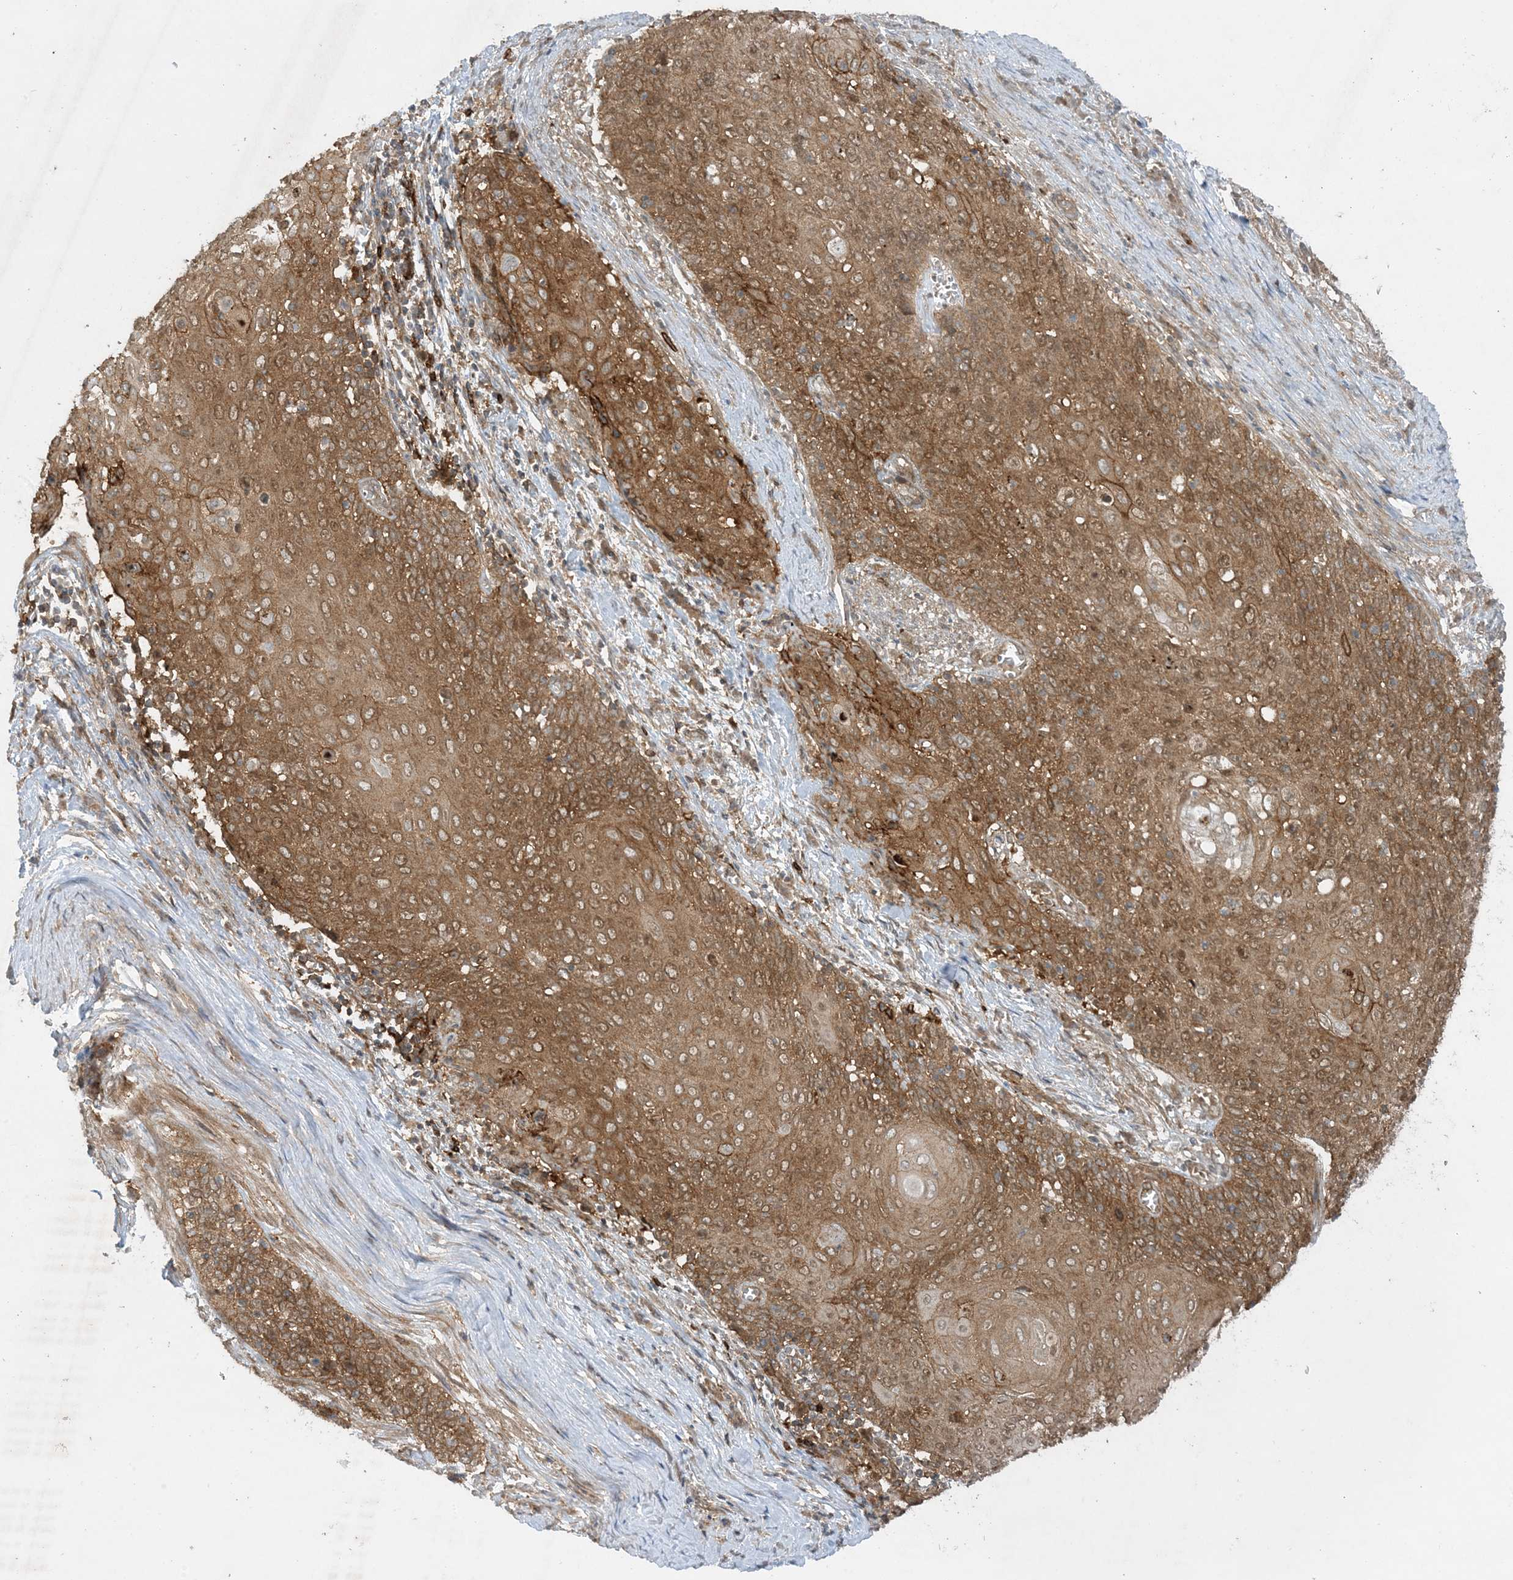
{"staining": {"intensity": "moderate", "quantity": ">75%", "location": "cytoplasmic/membranous,nuclear"}, "tissue": "cervical cancer", "cell_type": "Tumor cells", "image_type": "cancer", "snomed": [{"axis": "morphology", "description": "Squamous cell carcinoma, NOS"}, {"axis": "topography", "description": "Cervix"}], "caption": "IHC (DAB (3,3'-diaminobenzidine)) staining of human cervical cancer (squamous cell carcinoma) shows moderate cytoplasmic/membranous and nuclear protein positivity in about >75% of tumor cells. Using DAB (brown) and hematoxylin (blue) stains, captured at high magnification using brightfield microscopy.", "gene": "STAM2", "patient": {"sex": "female", "age": 39}}